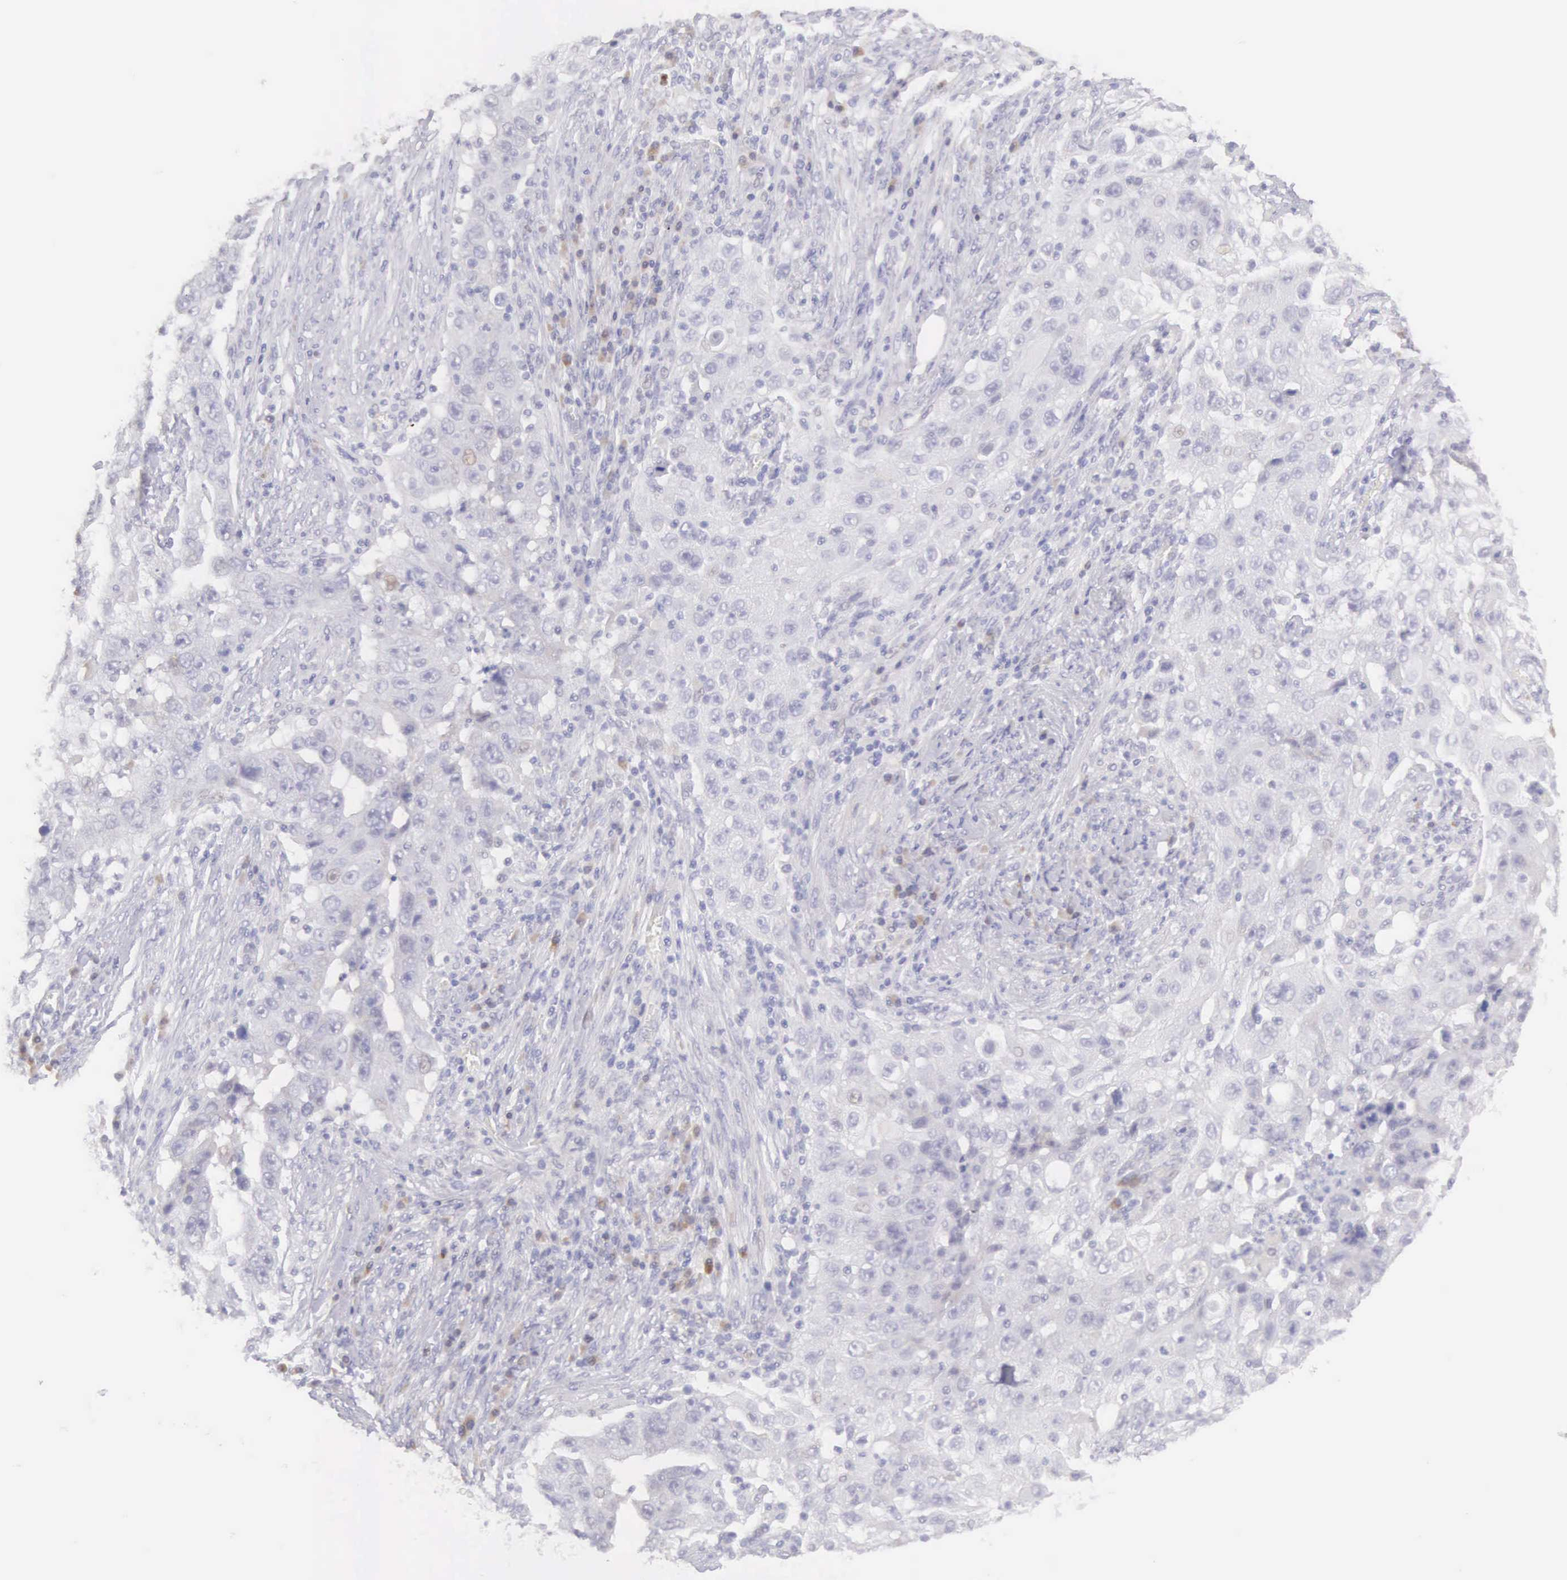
{"staining": {"intensity": "negative", "quantity": "none", "location": "none"}, "tissue": "lung cancer", "cell_type": "Tumor cells", "image_type": "cancer", "snomed": [{"axis": "morphology", "description": "Squamous cell carcinoma, NOS"}, {"axis": "topography", "description": "Lung"}], "caption": "Immunohistochemistry histopathology image of human lung cancer (squamous cell carcinoma) stained for a protein (brown), which reveals no expression in tumor cells.", "gene": "ARFGAP3", "patient": {"sex": "male", "age": 64}}